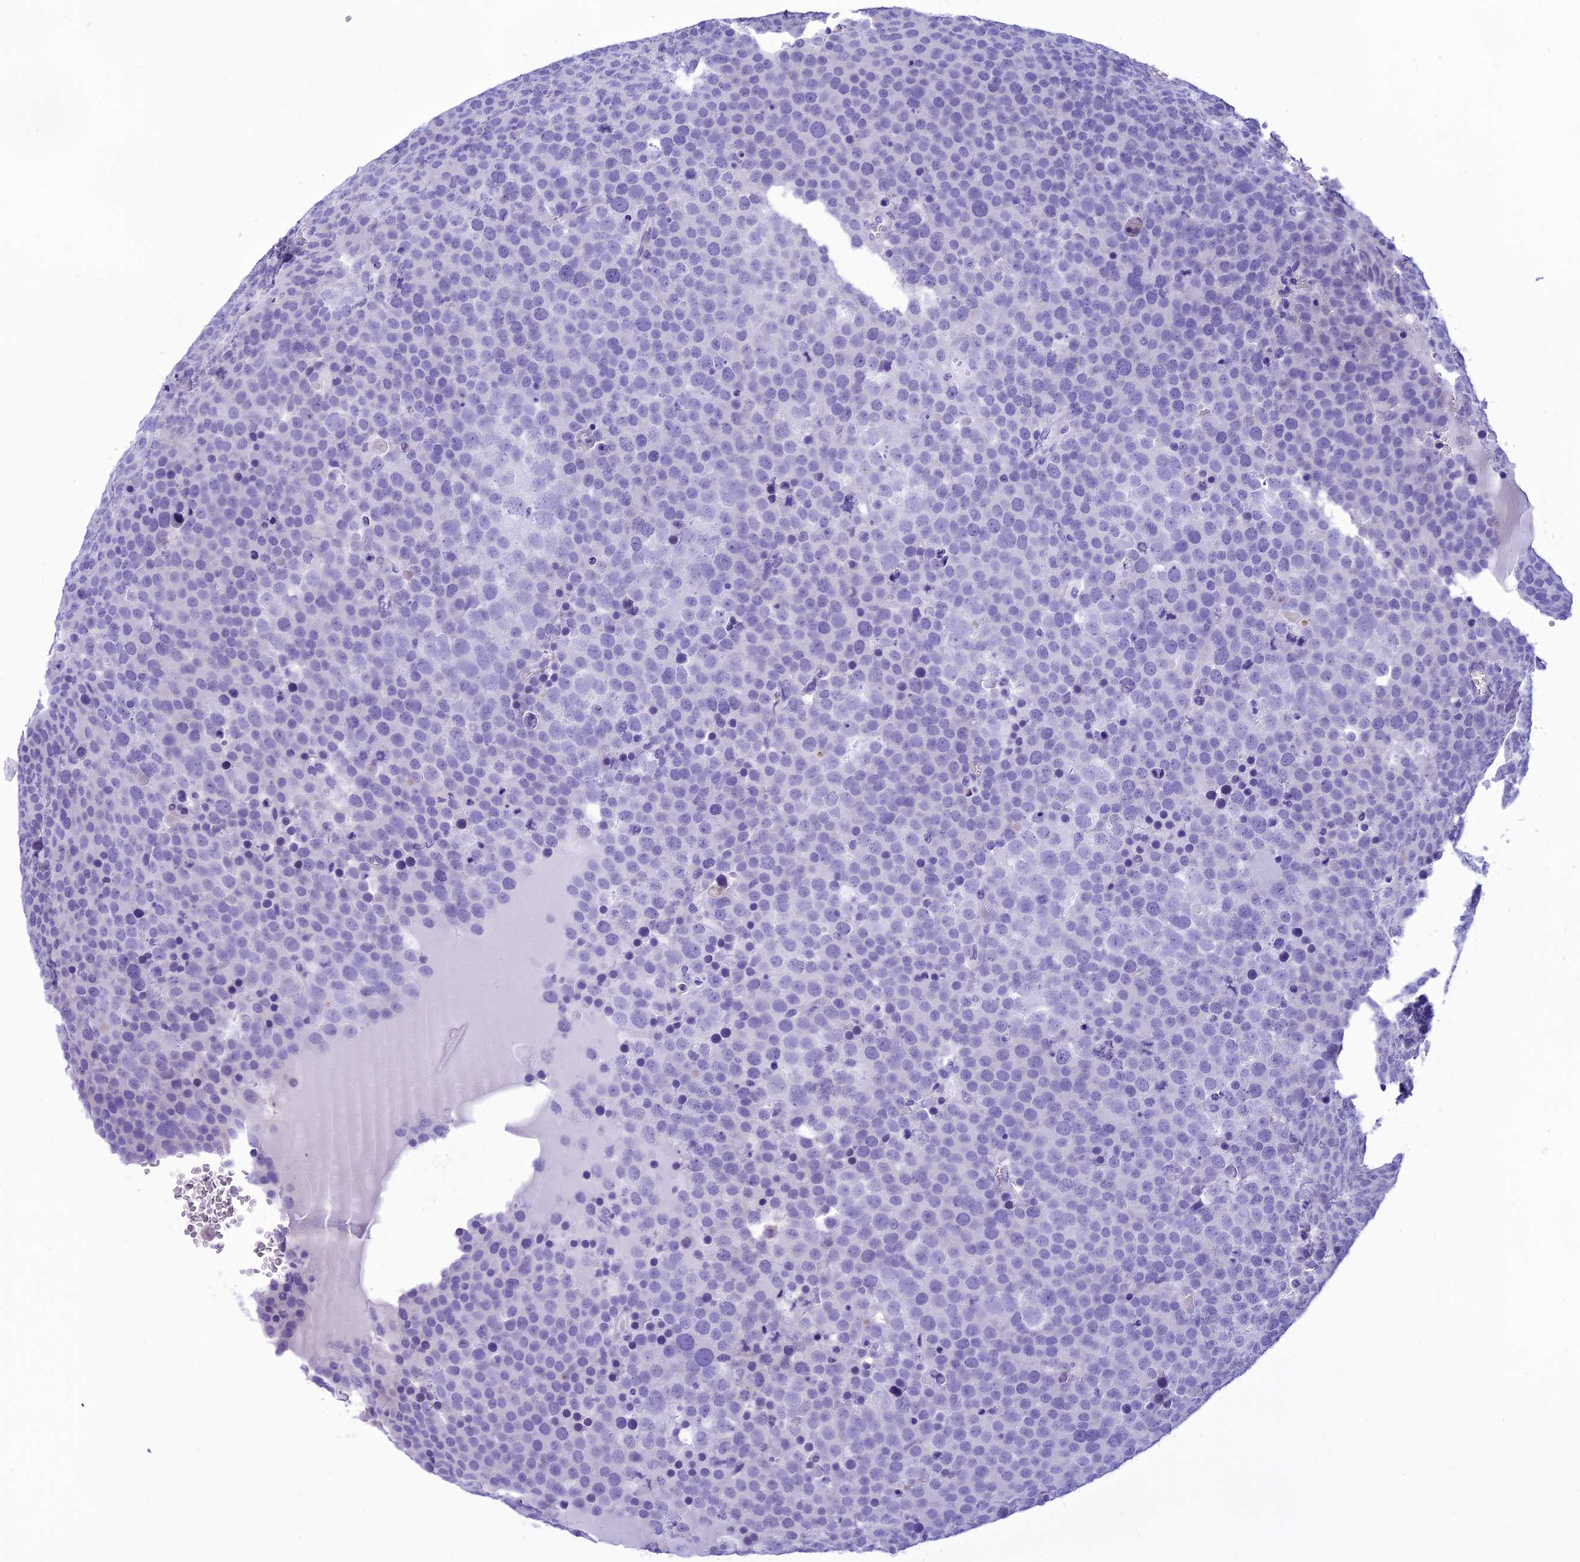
{"staining": {"intensity": "negative", "quantity": "none", "location": "none"}, "tissue": "testis cancer", "cell_type": "Tumor cells", "image_type": "cancer", "snomed": [{"axis": "morphology", "description": "Seminoma, NOS"}, {"axis": "topography", "description": "Testis"}], "caption": "This is an immunohistochemistry (IHC) image of human testis cancer (seminoma). There is no staining in tumor cells.", "gene": "KCTD14", "patient": {"sex": "male", "age": 71}}